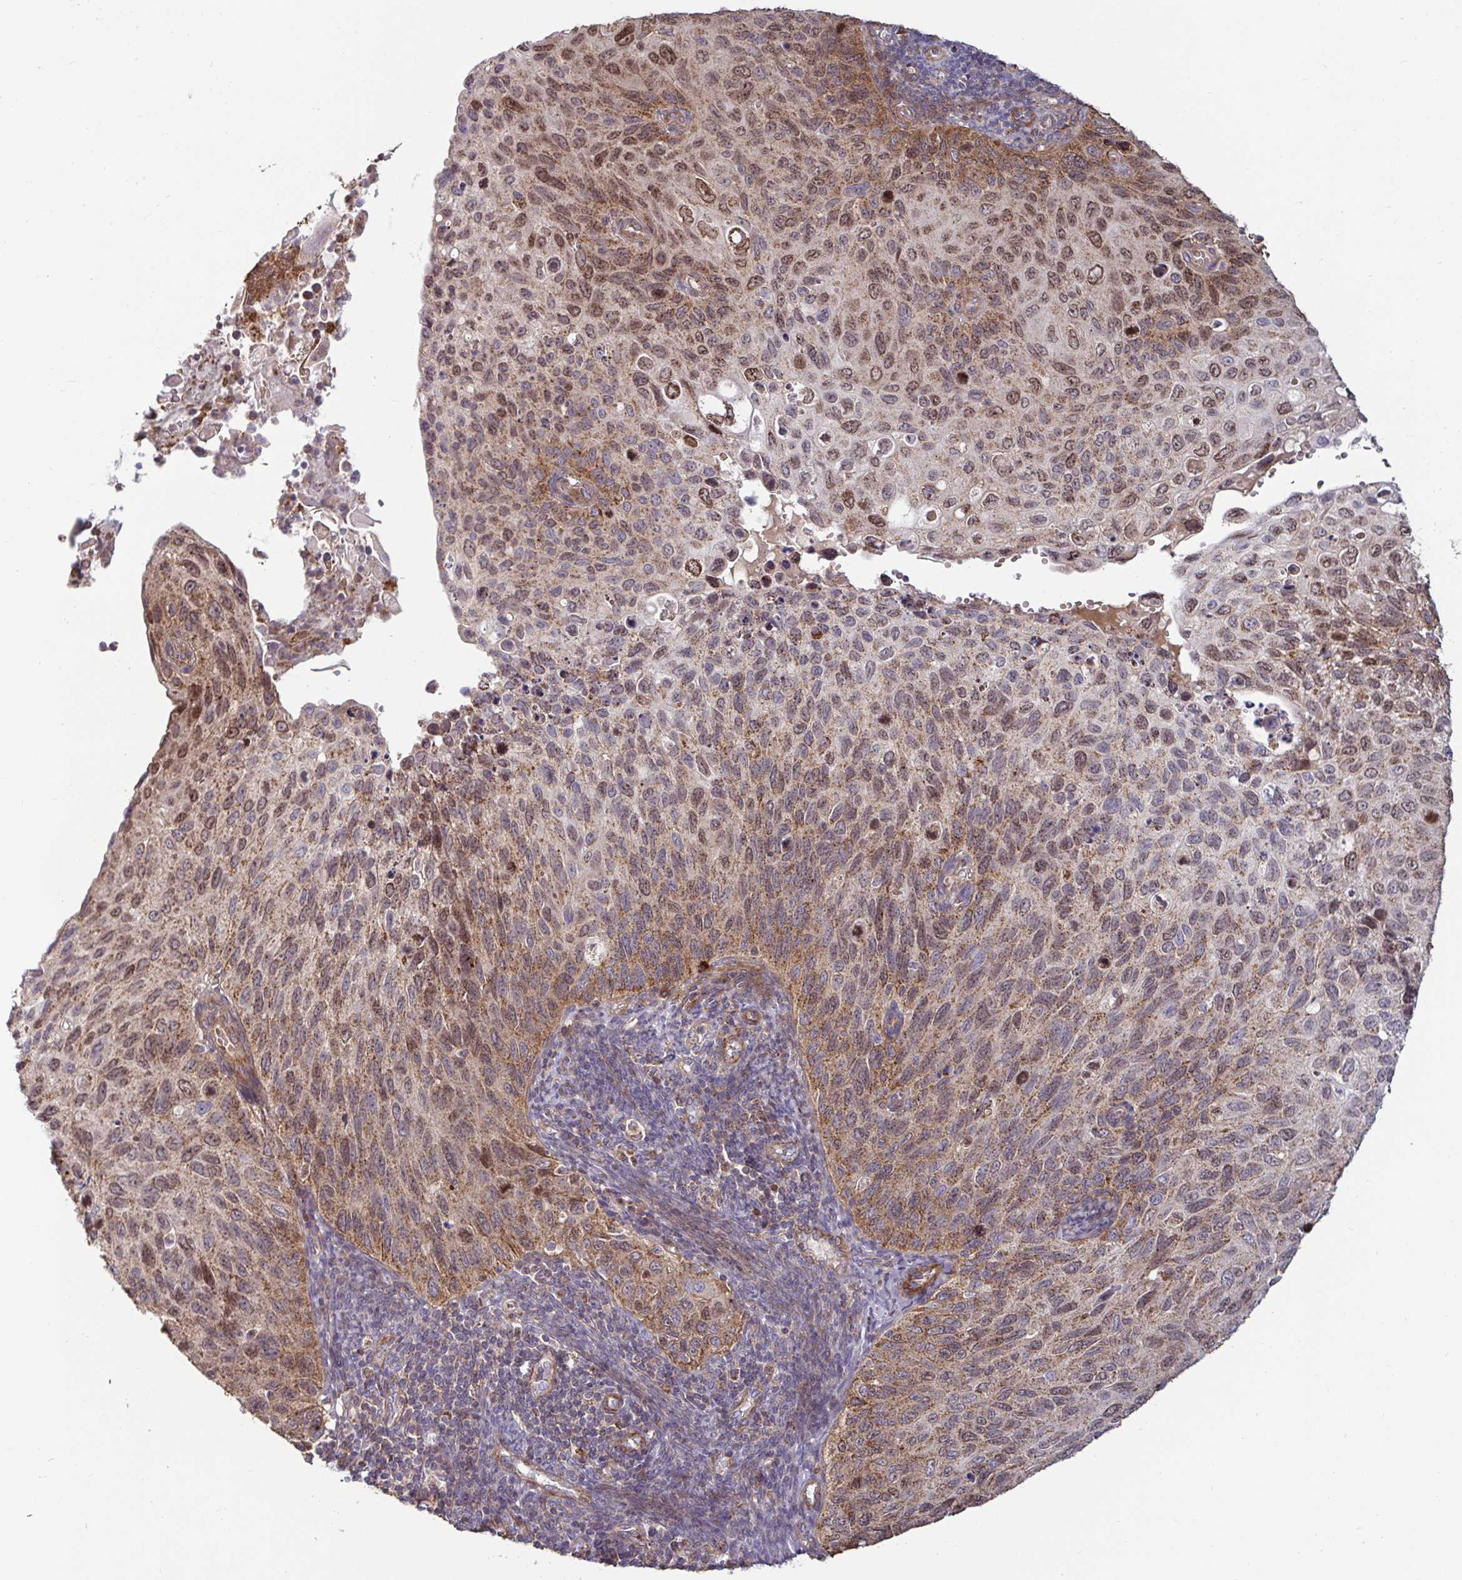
{"staining": {"intensity": "moderate", "quantity": ">75%", "location": "cytoplasmic/membranous,nuclear"}, "tissue": "cervical cancer", "cell_type": "Tumor cells", "image_type": "cancer", "snomed": [{"axis": "morphology", "description": "Squamous cell carcinoma, NOS"}, {"axis": "topography", "description": "Cervix"}], "caption": "Protein expression by IHC reveals moderate cytoplasmic/membranous and nuclear staining in approximately >75% of tumor cells in squamous cell carcinoma (cervical).", "gene": "SPRY1", "patient": {"sex": "female", "age": 70}}